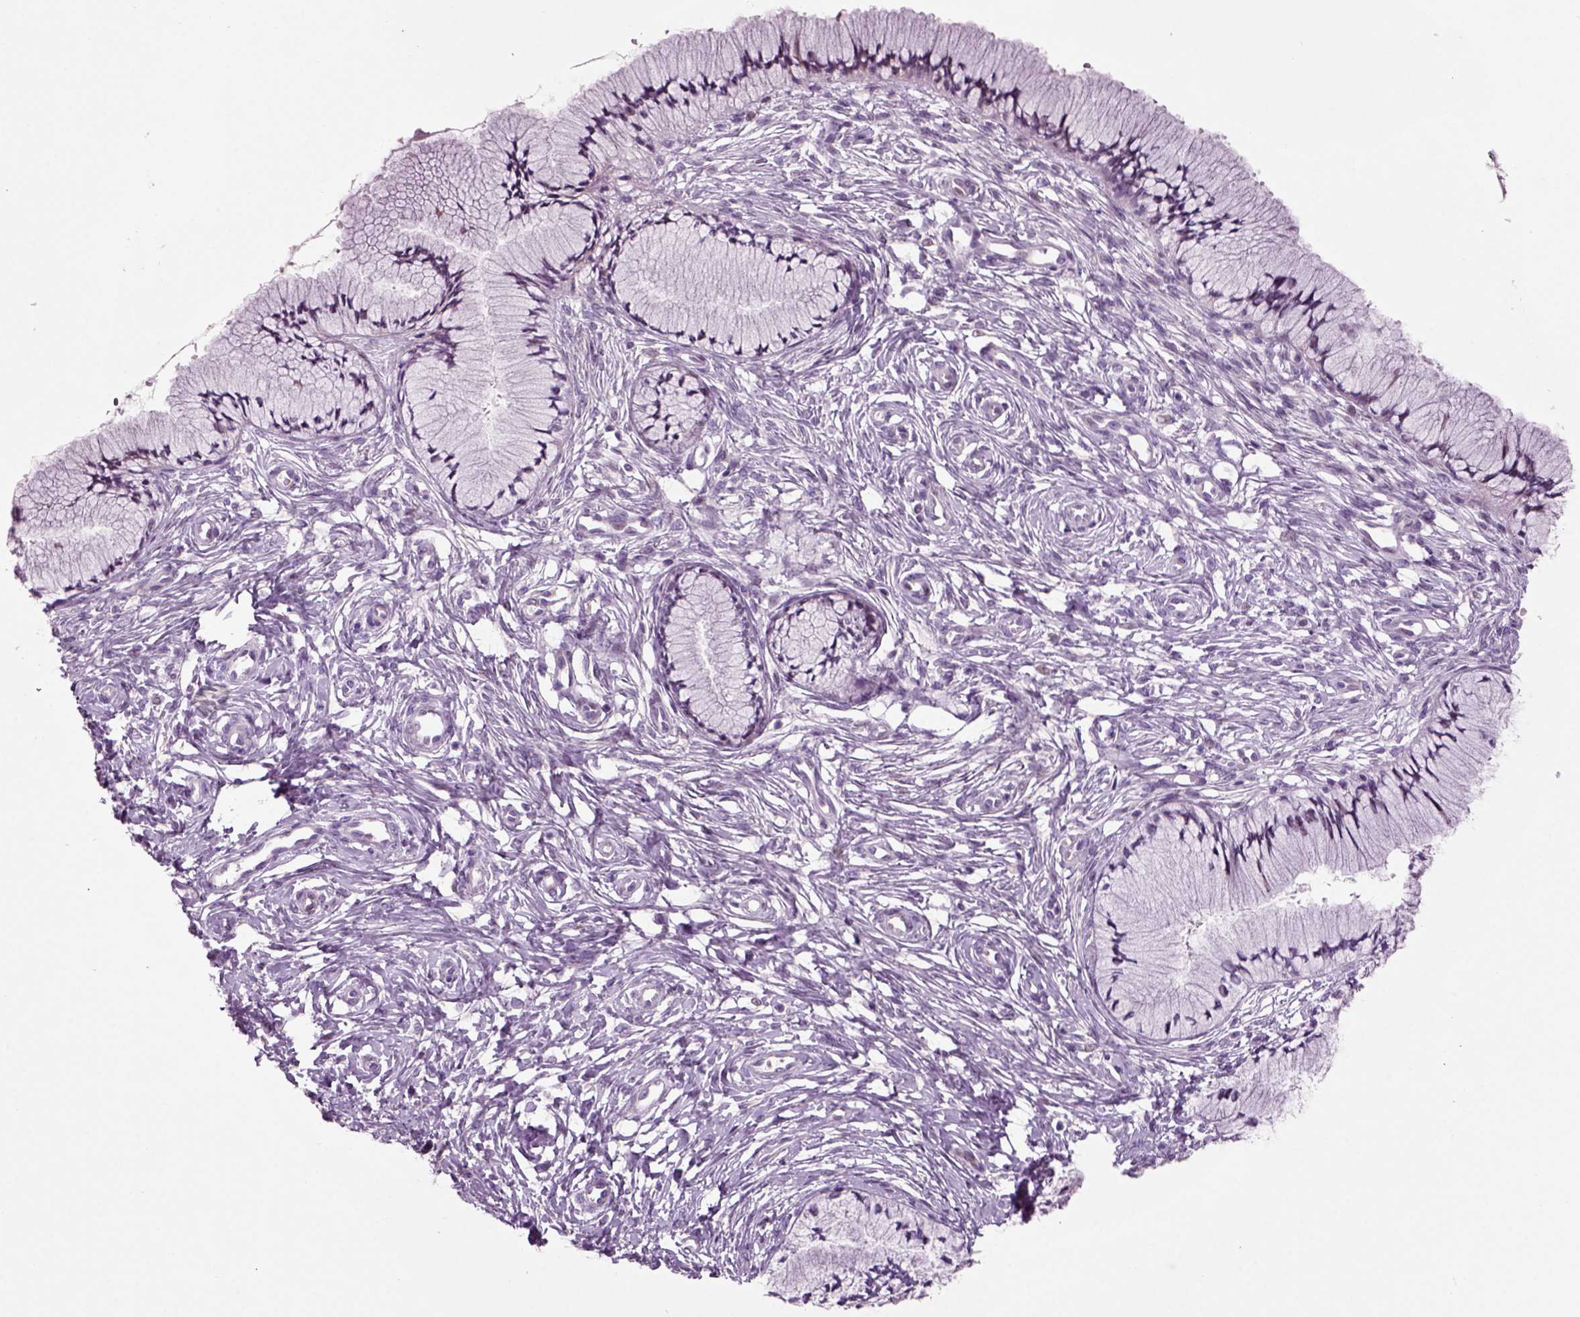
{"staining": {"intensity": "negative", "quantity": "none", "location": "none"}, "tissue": "cervix", "cell_type": "Glandular cells", "image_type": "normal", "snomed": [{"axis": "morphology", "description": "Normal tissue, NOS"}, {"axis": "topography", "description": "Cervix"}], "caption": "High magnification brightfield microscopy of benign cervix stained with DAB (brown) and counterstained with hematoxylin (blue): glandular cells show no significant positivity.", "gene": "ARID3A", "patient": {"sex": "female", "age": 37}}